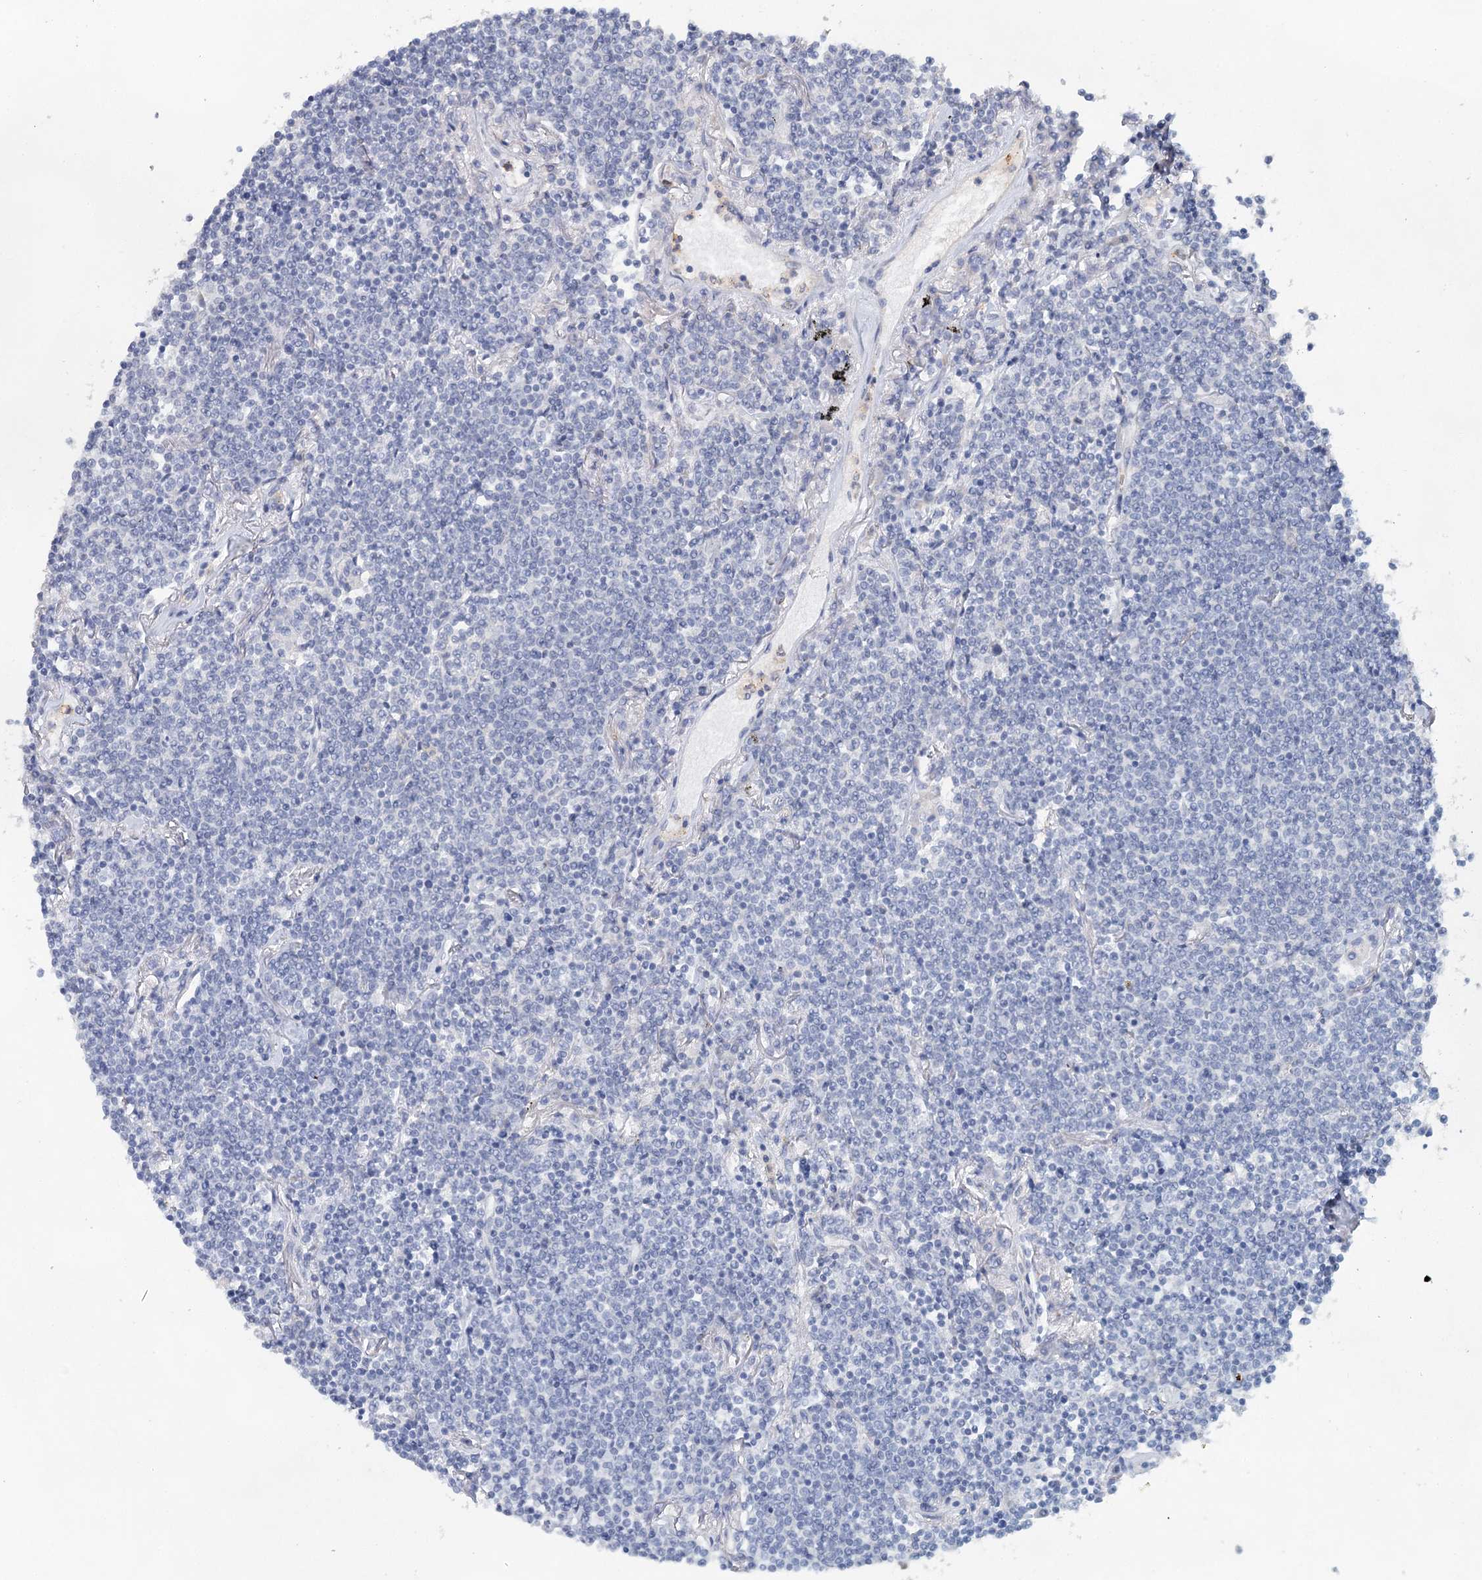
{"staining": {"intensity": "negative", "quantity": "none", "location": "none"}, "tissue": "lymphoma", "cell_type": "Tumor cells", "image_type": "cancer", "snomed": [{"axis": "morphology", "description": "Malignant lymphoma, non-Hodgkin's type, Low grade"}, {"axis": "topography", "description": "Lung"}], "caption": "Human lymphoma stained for a protein using immunohistochemistry exhibits no expression in tumor cells.", "gene": "MYL6B", "patient": {"sex": "female", "age": 71}}